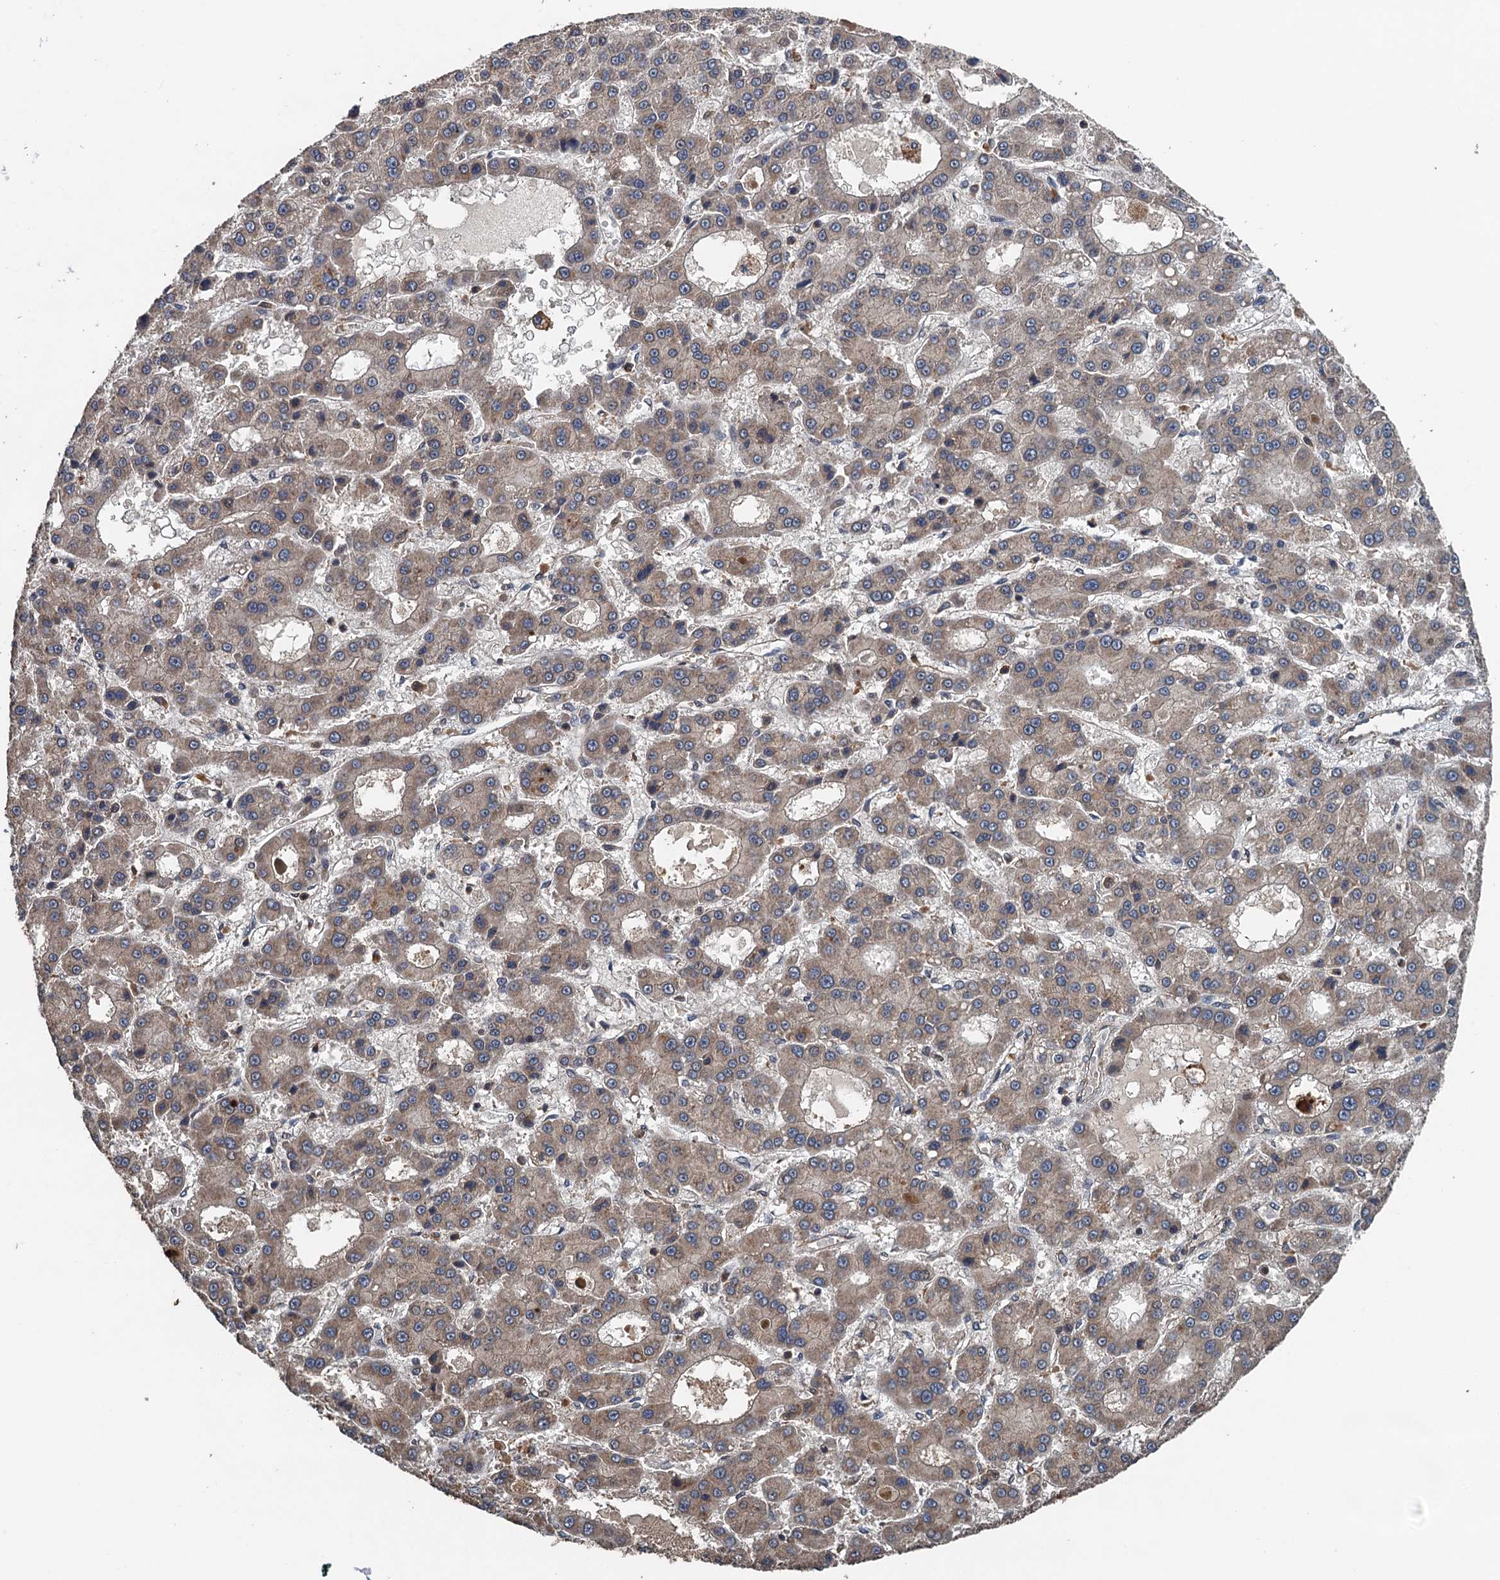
{"staining": {"intensity": "weak", "quantity": ">75%", "location": "cytoplasmic/membranous"}, "tissue": "liver cancer", "cell_type": "Tumor cells", "image_type": "cancer", "snomed": [{"axis": "morphology", "description": "Carcinoma, Hepatocellular, NOS"}, {"axis": "topography", "description": "Liver"}], "caption": "There is low levels of weak cytoplasmic/membranous staining in tumor cells of hepatocellular carcinoma (liver), as demonstrated by immunohistochemical staining (brown color).", "gene": "BORCS5", "patient": {"sex": "male", "age": 70}}